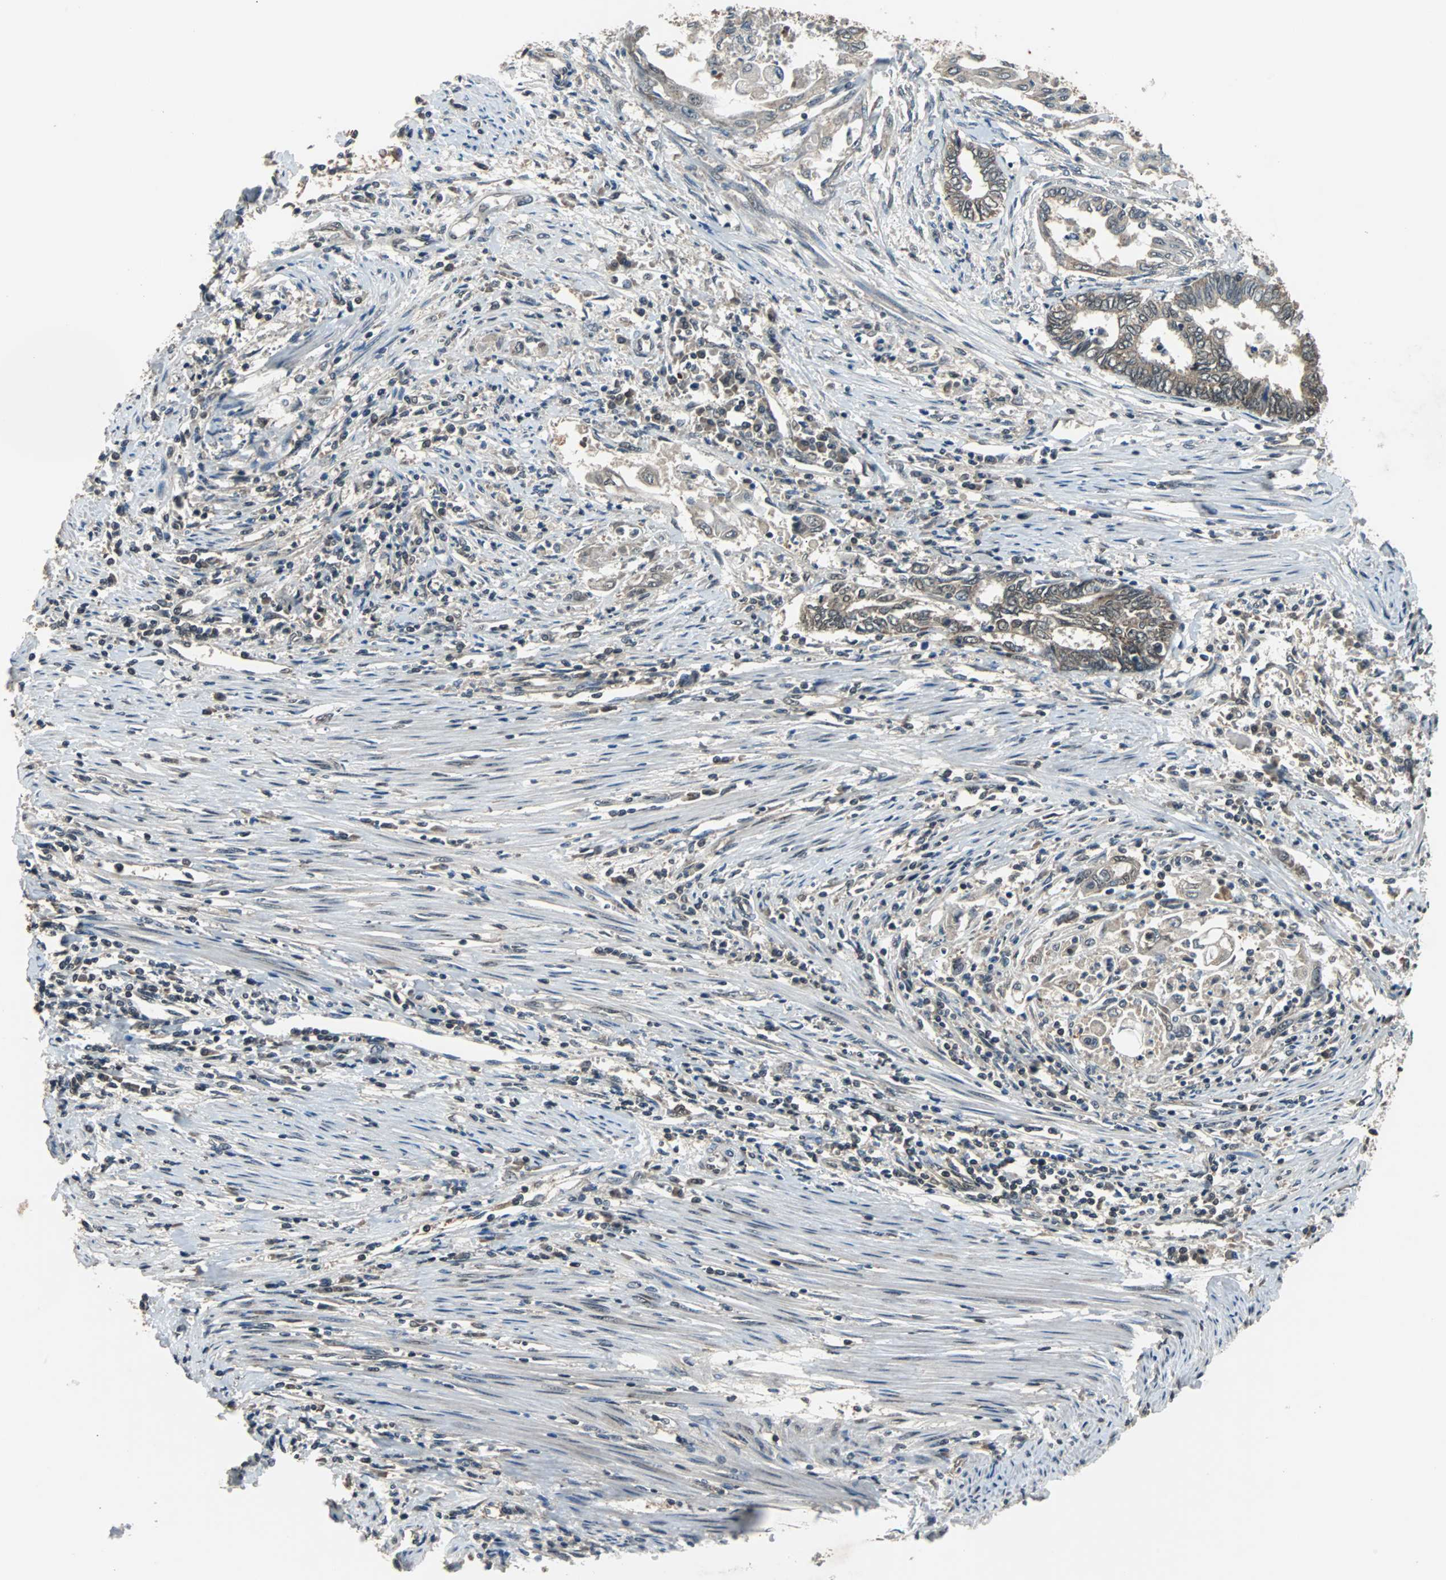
{"staining": {"intensity": "weak", "quantity": ">75%", "location": "cytoplasmic/membranous"}, "tissue": "endometrial cancer", "cell_type": "Tumor cells", "image_type": "cancer", "snomed": [{"axis": "morphology", "description": "Adenocarcinoma, NOS"}, {"axis": "topography", "description": "Uterus"}, {"axis": "topography", "description": "Endometrium"}], "caption": "Weak cytoplasmic/membranous positivity for a protein is present in about >75% of tumor cells of endometrial adenocarcinoma using immunohistochemistry.", "gene": "PHC1", "patient": {"sex": "female", "age": 70}}